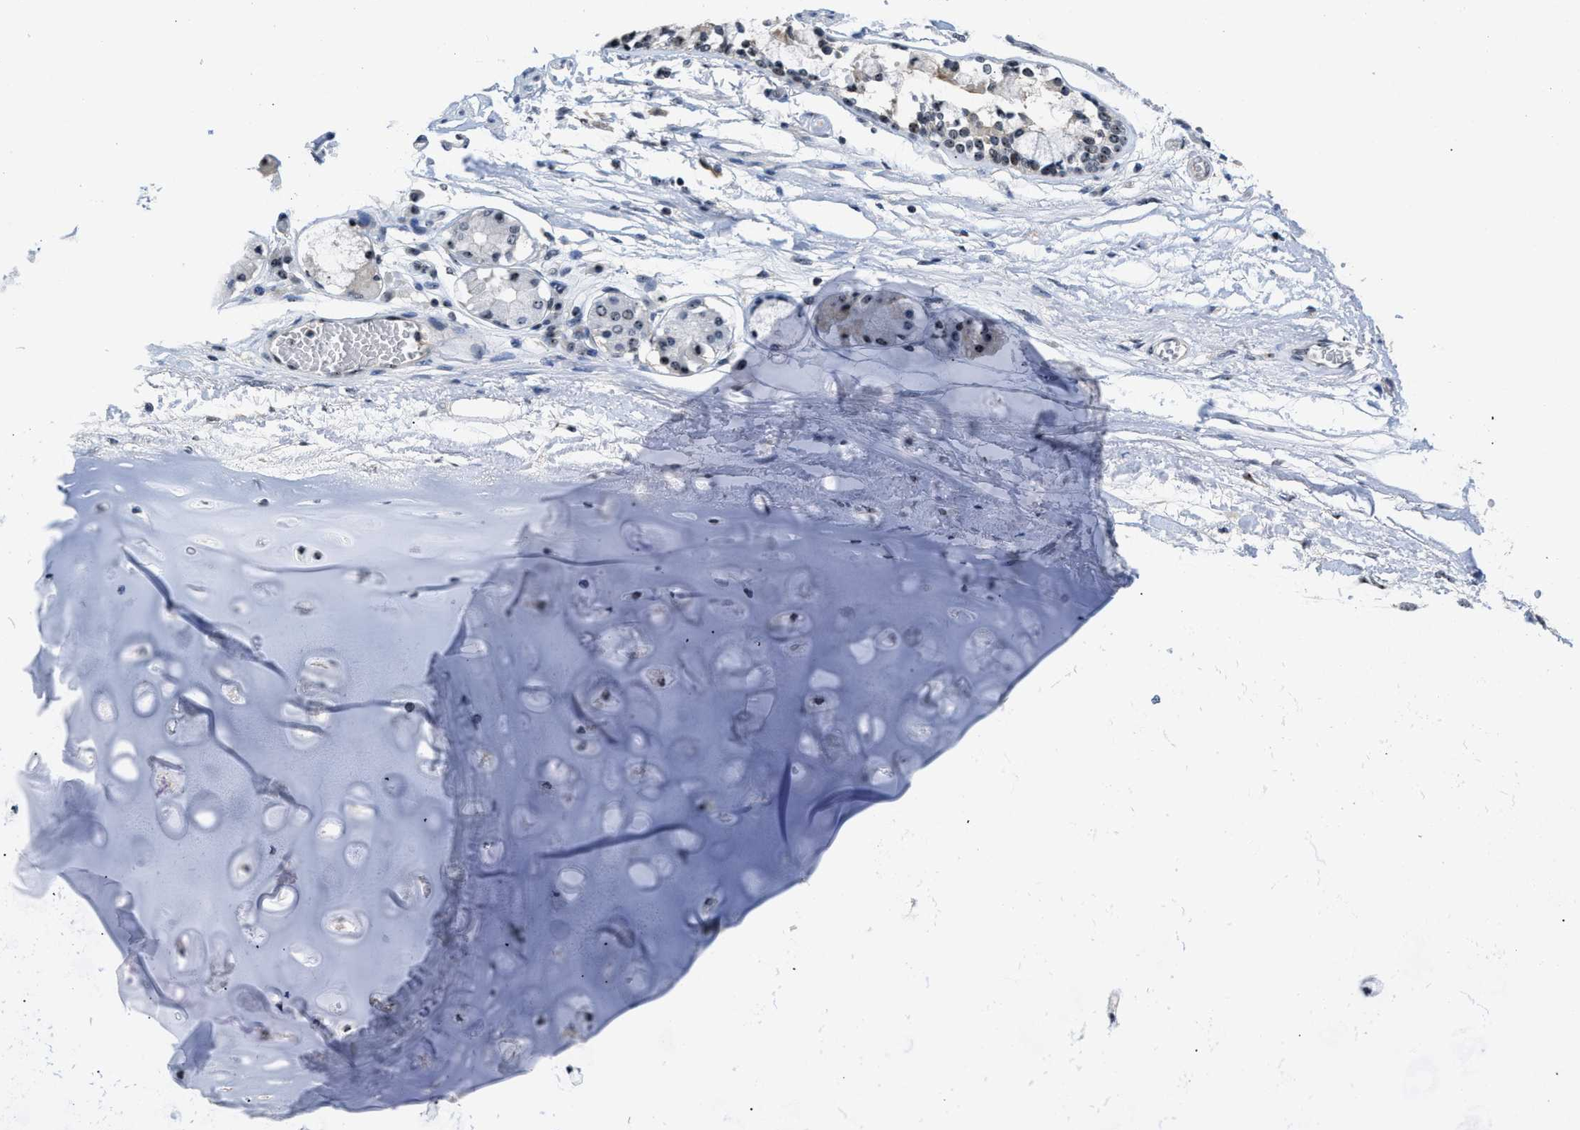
{"staining": {"intensity": "moderate", "quantity": "25%-75%", "location": "nuclear"}, "tissue": "adipose tissue", "cell_type": "Adipocytes", "image_type": "normal", "snomed": [{"axis": "morphology", "description": "Normal tissue, NOS"}, {"axis": "topography", "description": "Cartilage tissue"}, {"axis": "topography", "description": "Lung"}], "caption": "Immunohistochemical staining of normal adipose tissue demonstrates 25%-75% levels of moderate nuclear protein positivity in approximately 25%-75% of adipocytes. (IHC, brightfield microscopy, high magnification).", "gene": "NOP58", "patient": {"sex": "female", "age": 77}}